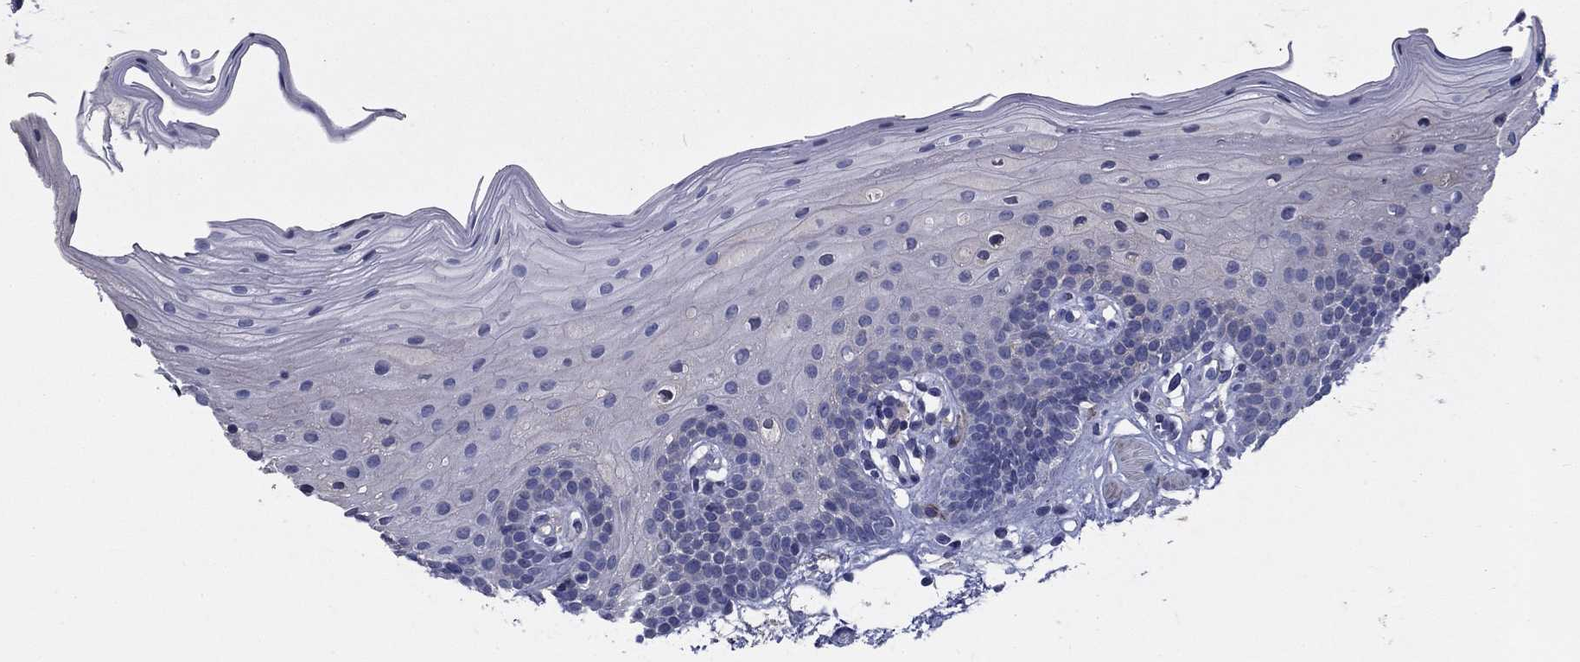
{"staining": {"intensity": "negative", "quantity": "none", "location": "none"}, "tissue": "oral mucosa", "cell_type": "Squamous epithelial cells", "image_type": "normal", "snomed": [{"axis": "morphology", "description": "Normal tissue, NOS"}, {"axis": "topography", "description": "Oral tissue"}, {"axis": "topography", "description": "Tounge, NOS"}], "caption": "Unremarkable oral mucosa was stained to show a protein in brown. There is no significant staining in squamous epithelial cells. (DAB (3,3'-diaminobenzidine) immunohistochemistry (IHC), high magnification).", "gene": "CD274", "patient": {"sex": "female", "age": 83}}